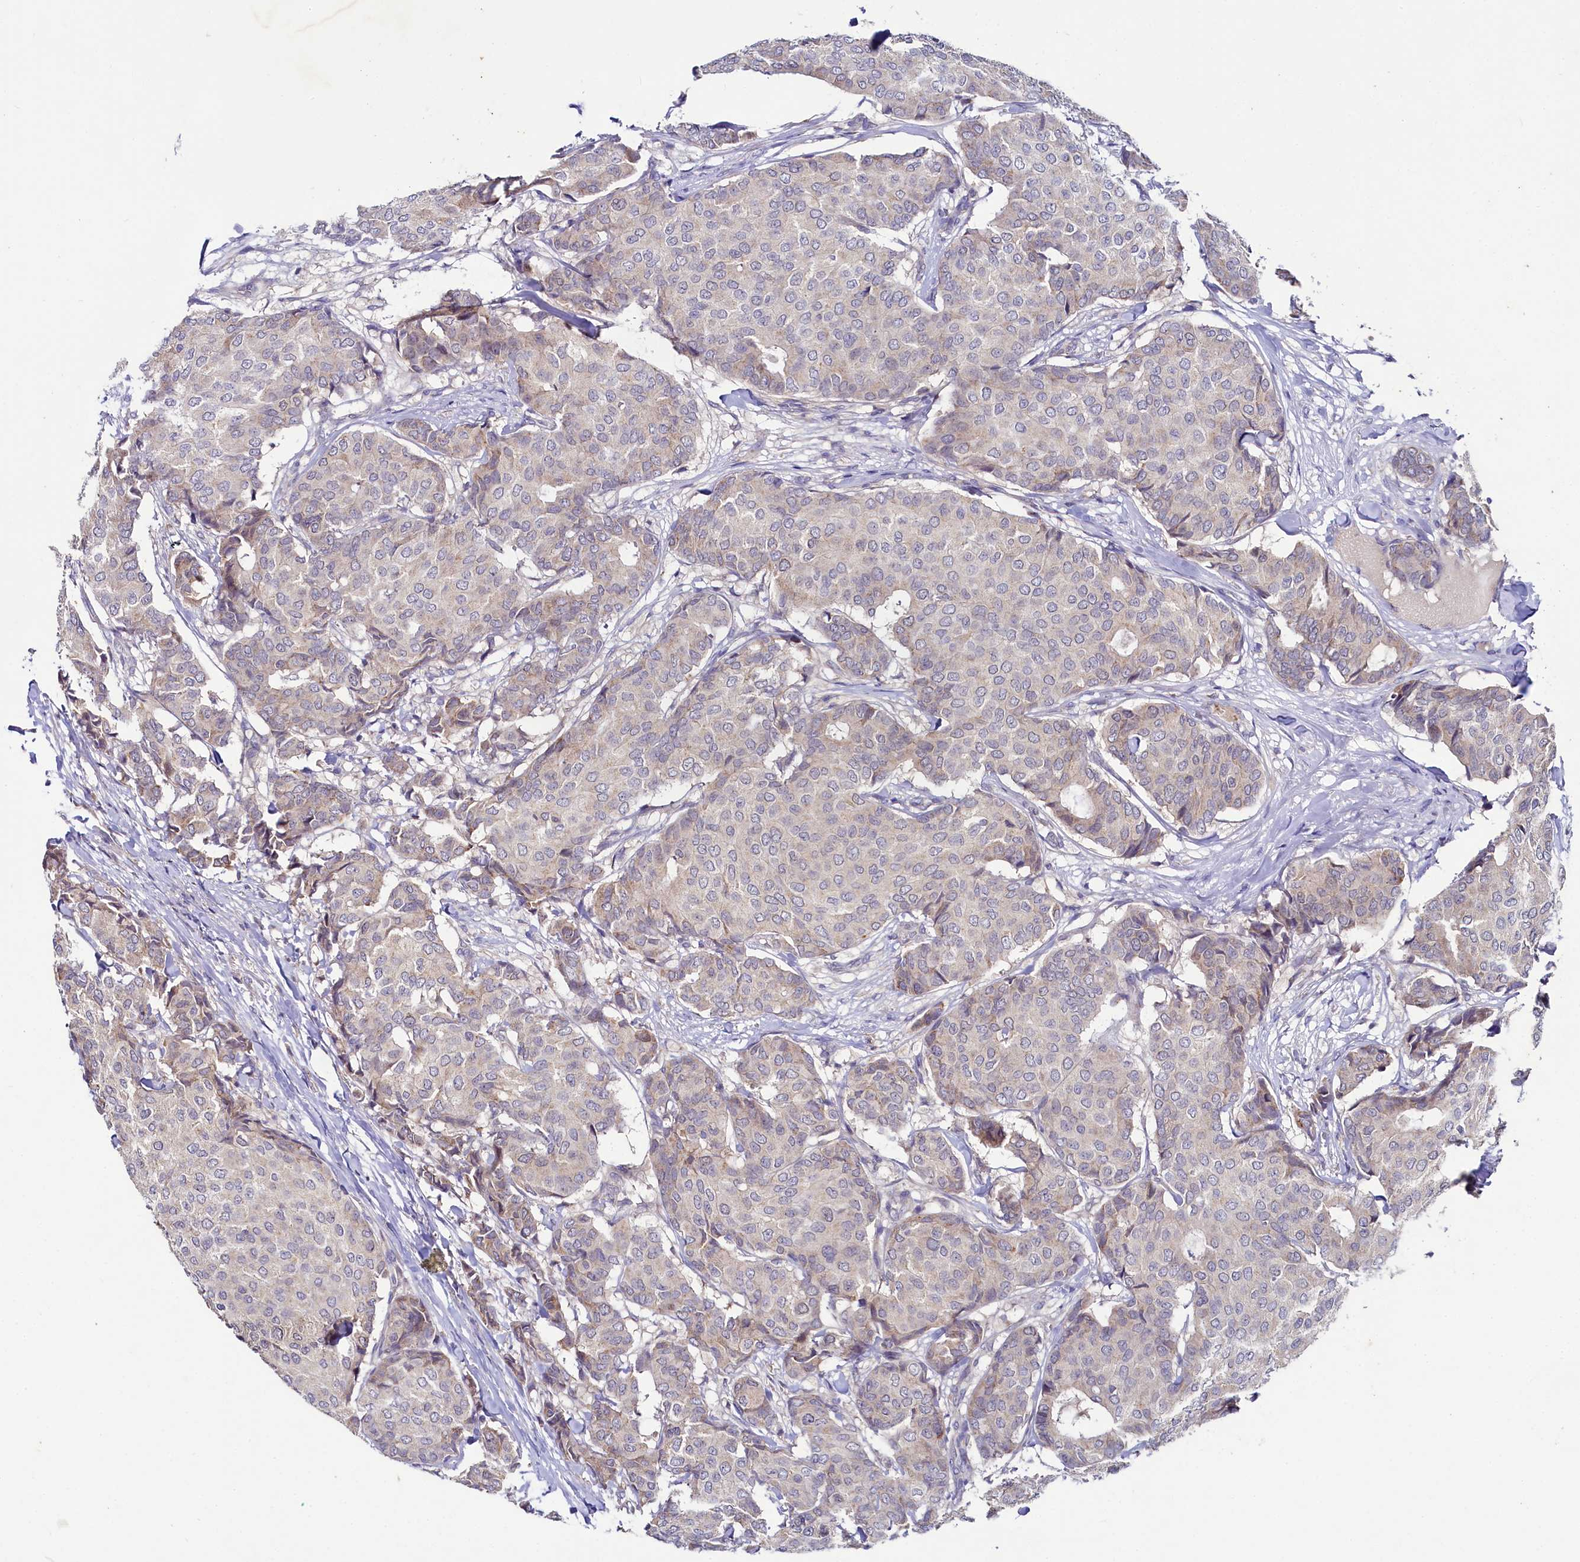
{"staining": {"intensity": "weak", "quantity": "<25%", "location": "cytoplasmic/membranous"}, "tissue": "breast cancer", "cell_type": "Tumor cells", "image_type": "cancer", "snomed": [{"axis": "morphology", "description": "Duct carcinoma"}, {"axis": "topography", "description": "Breast"}], "caption": "The photomicrograph demonstrates no staining of tumor cells in breast infiltrating ductal carcinoma. (Stains: DAB (3,3'-diaminobenzidine) immunohistochemistry with hematoxylin counter stain, Microscopy: brightfield microscopy at high magnification).", "gene": "SPINK9", "patient": {"sex": "female", "age": 75}}